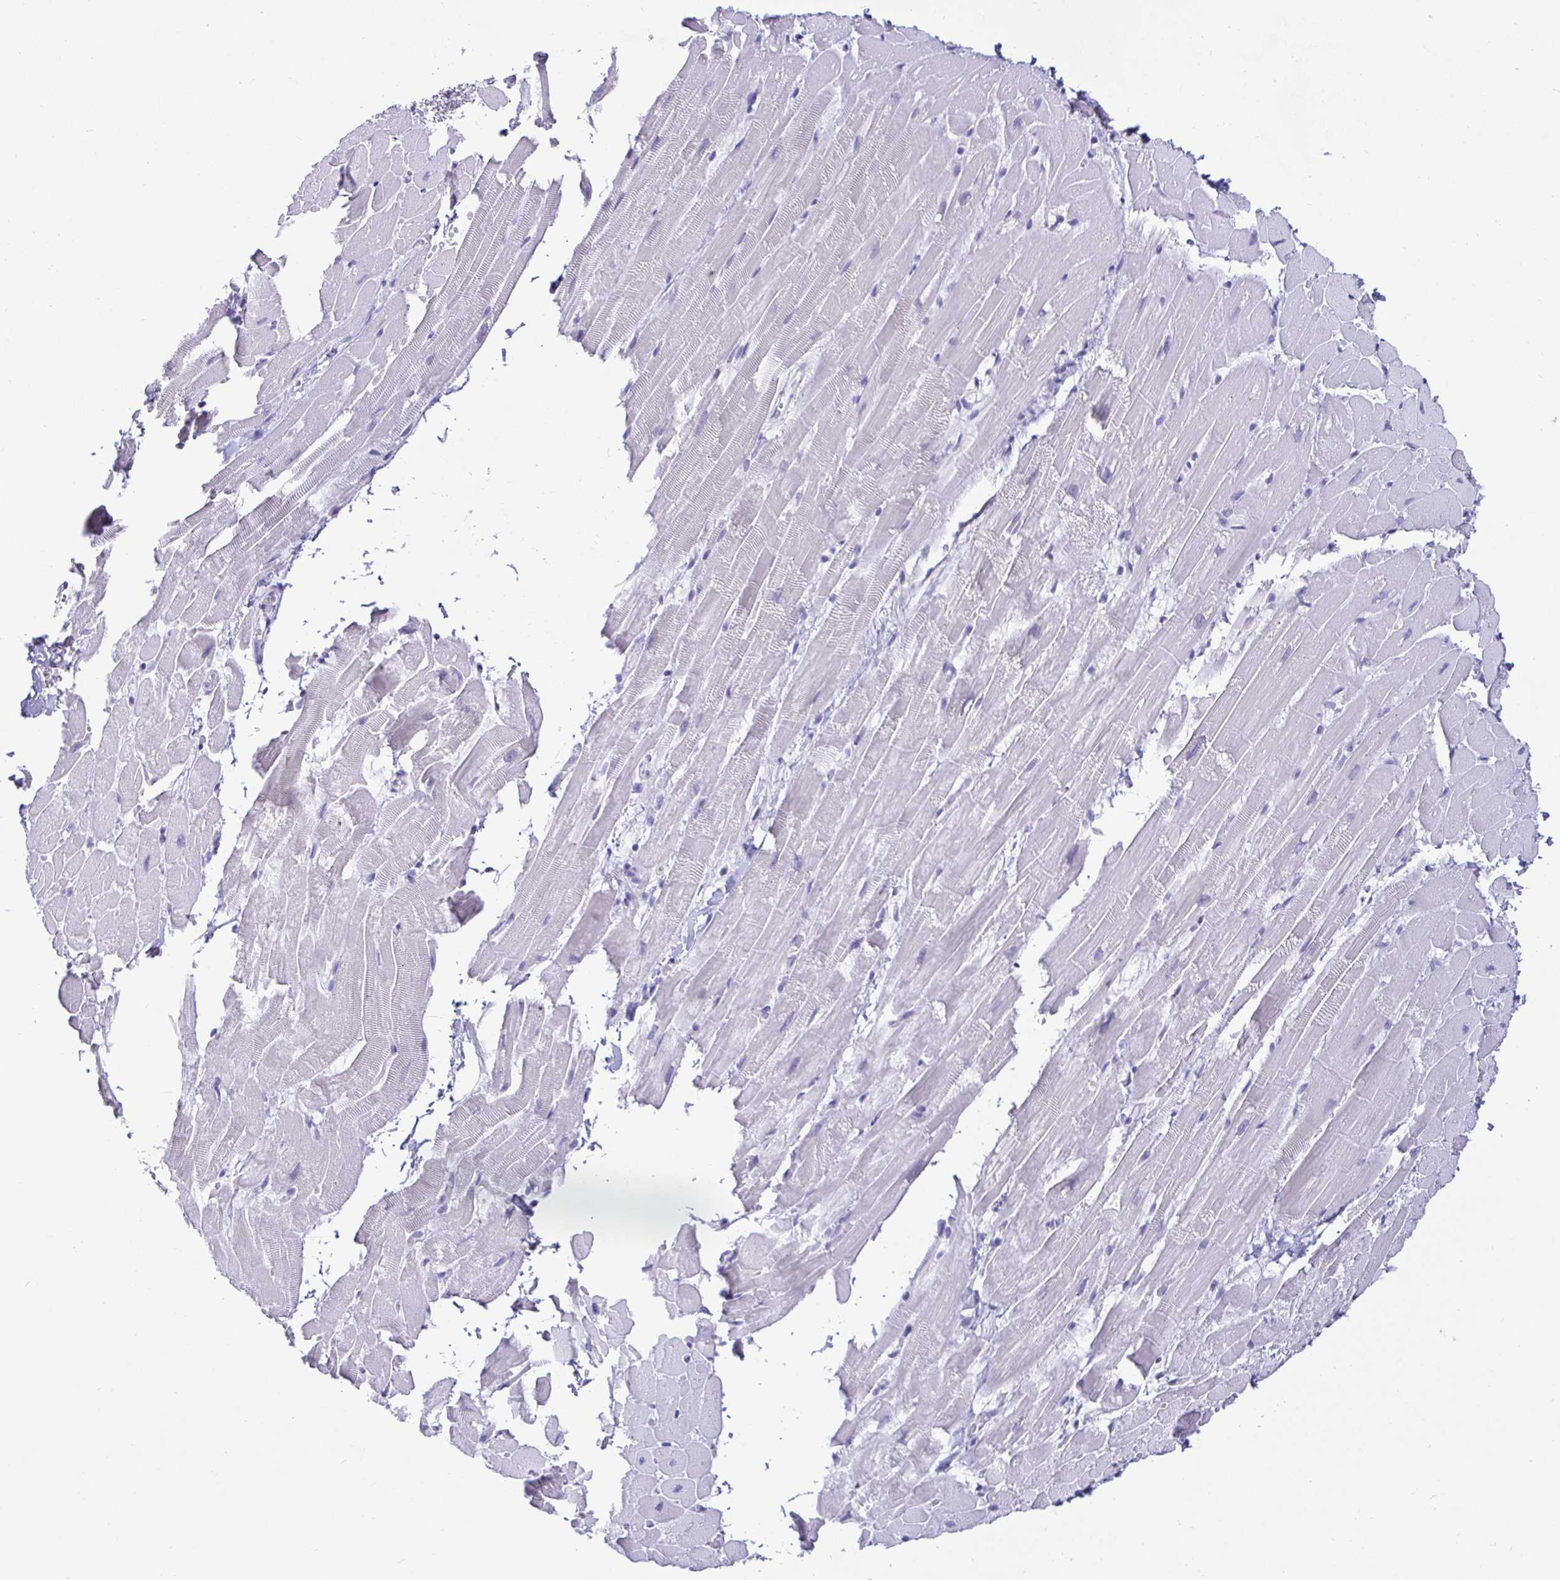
{"staining": {"intensity": "negative", "quantity": "none", "location": "none"}, "tissue": "heart muscle", "cell_type": "Cardiomyocytes", "image_type": "normal", "snomed": [{"axis": "morphology", "description": "Normal tissue, NOS"}, {"axis": "topography", "description": "Heart"}], "caption": "DAB immunohistochemical staining of benign human heart muscle shows no significant positivity in cardiomyocytes.", "gene": "EZHIP", "patient": {"sex": "male", "age": 37}}